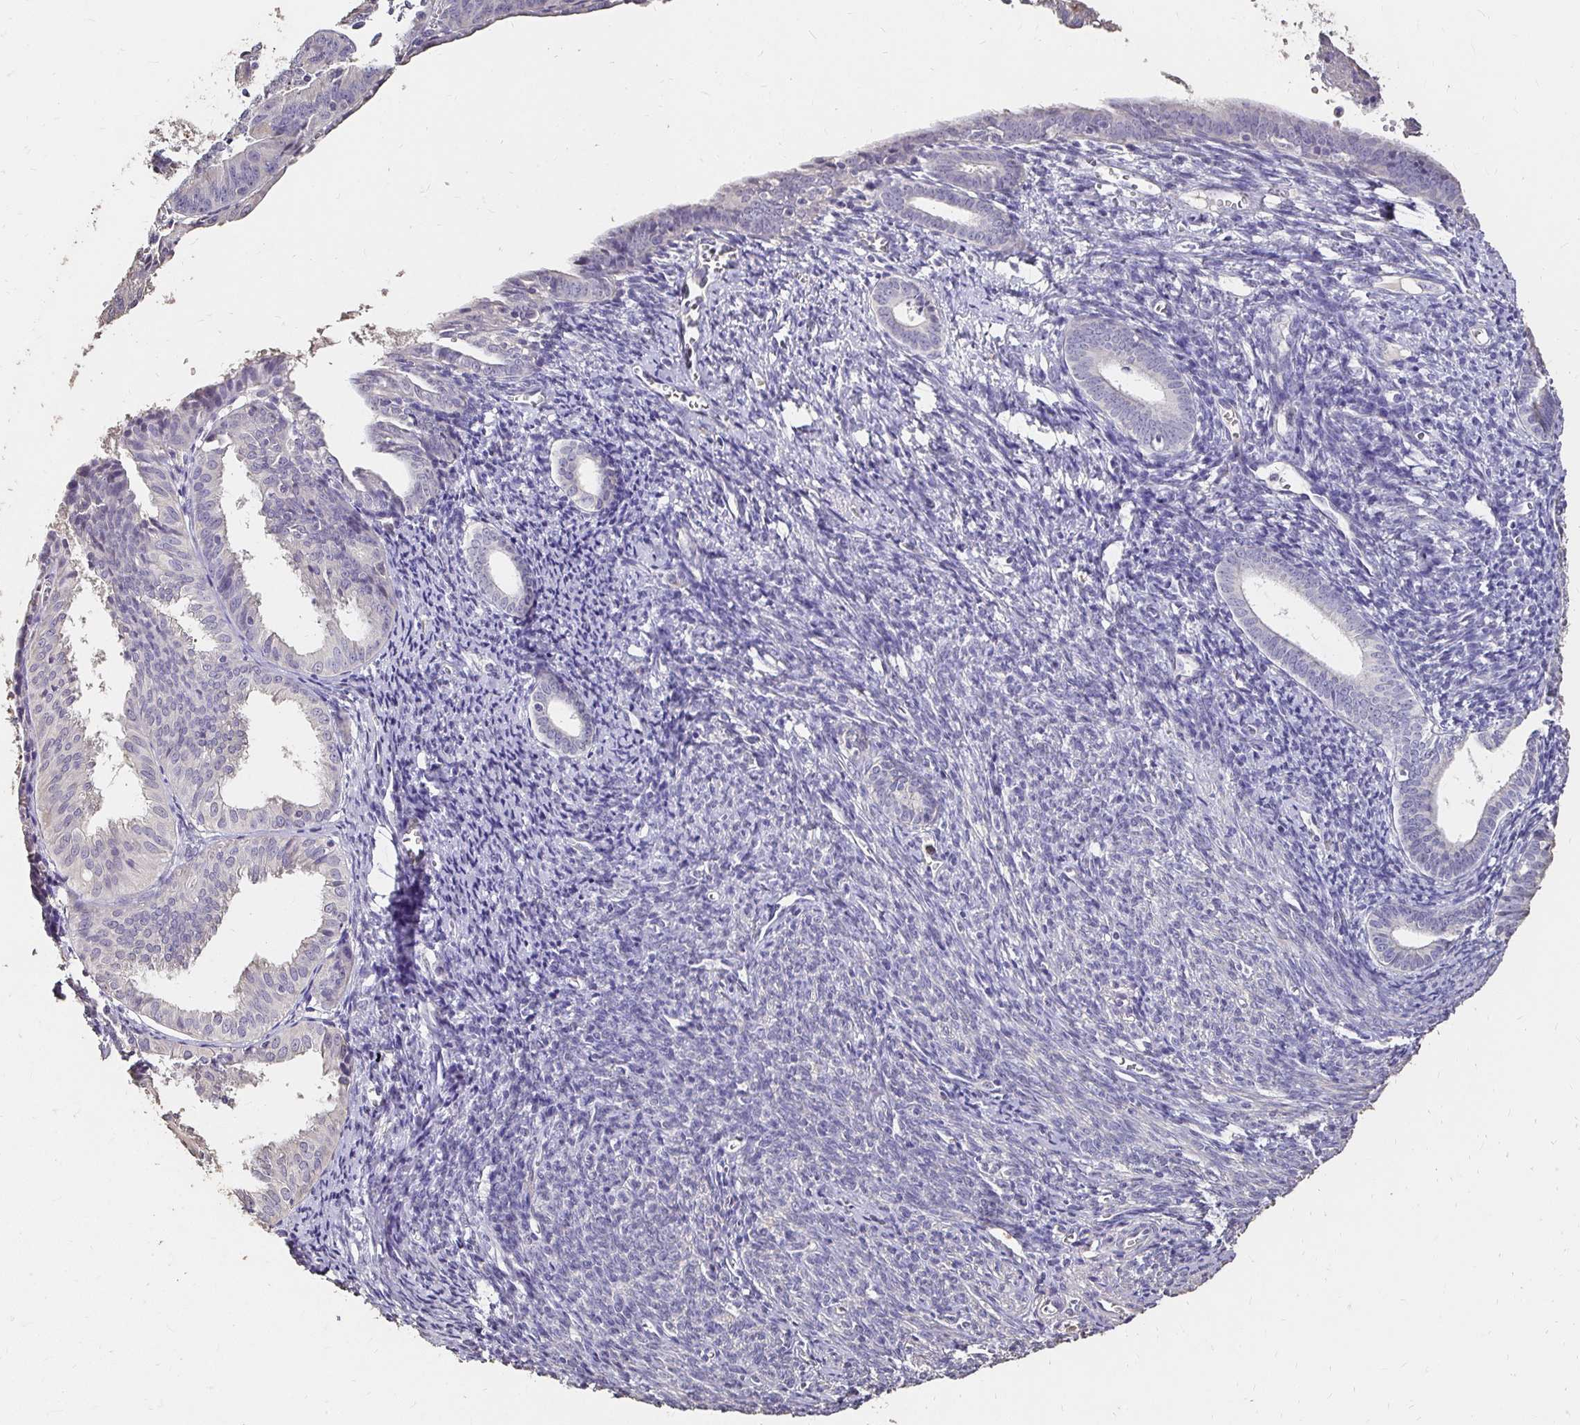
{"staining": {"intensity": "moderate", "quantity": "<25%", "location": "cytoplasmic/membranous"}, "tissue": "endometrial cancer", "cell_type": "Tumor cells", "image_type": "cancer", "snomed": [{"axis": "morphology", "description": "Adenocarcinoma, NOS"}, {"axis": "topography", "description": "Endometrium"}], "caption": "Immunohistochemical staining of endometrial cancer demonstrates low levels of moderate cytoplasmic/membranous staining in about <25% of tumor cells. Nuclei are stained in blue.", "gene": "UGT1A6", "patient": {"sex": "female", "age": 56}}